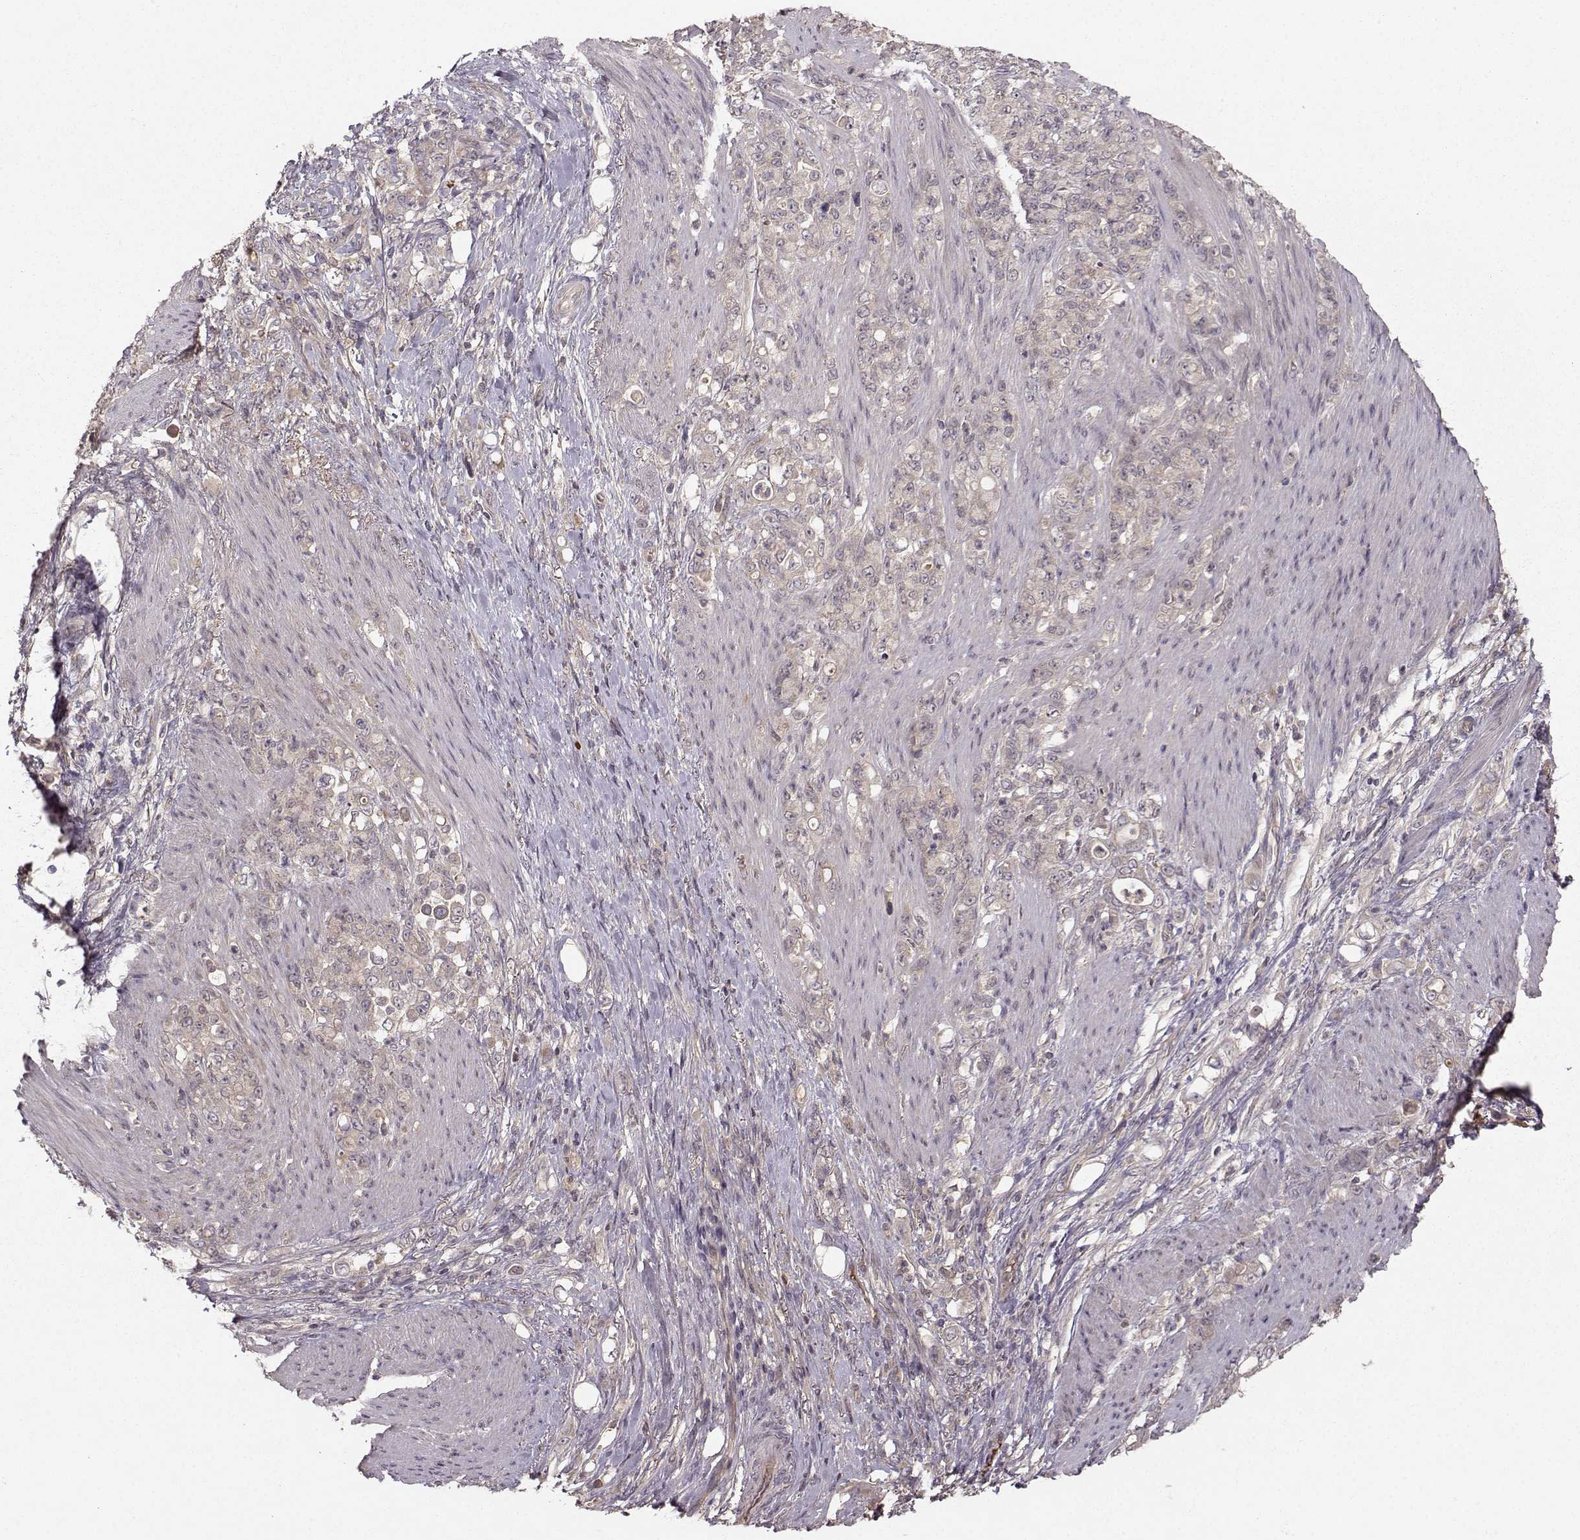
{"staining": {"intensity": "negative", "quantity": "none", "location": "none"}, "tissue": "stomach cancer", "cell_type": "Tumor cells", "image_type": "cancer", "snomed": [{"axis": "morphology", "description": "Adenocarcinoma, NOS"}, {"axis": "topography", "description": "Stomach"}], "caption": "An IHC image of stomach cancer is shown. There is no staining in tumor cells of stomach cancer.", "gene": "WNT6", "patient": {"sex": "female", "age": 79}}